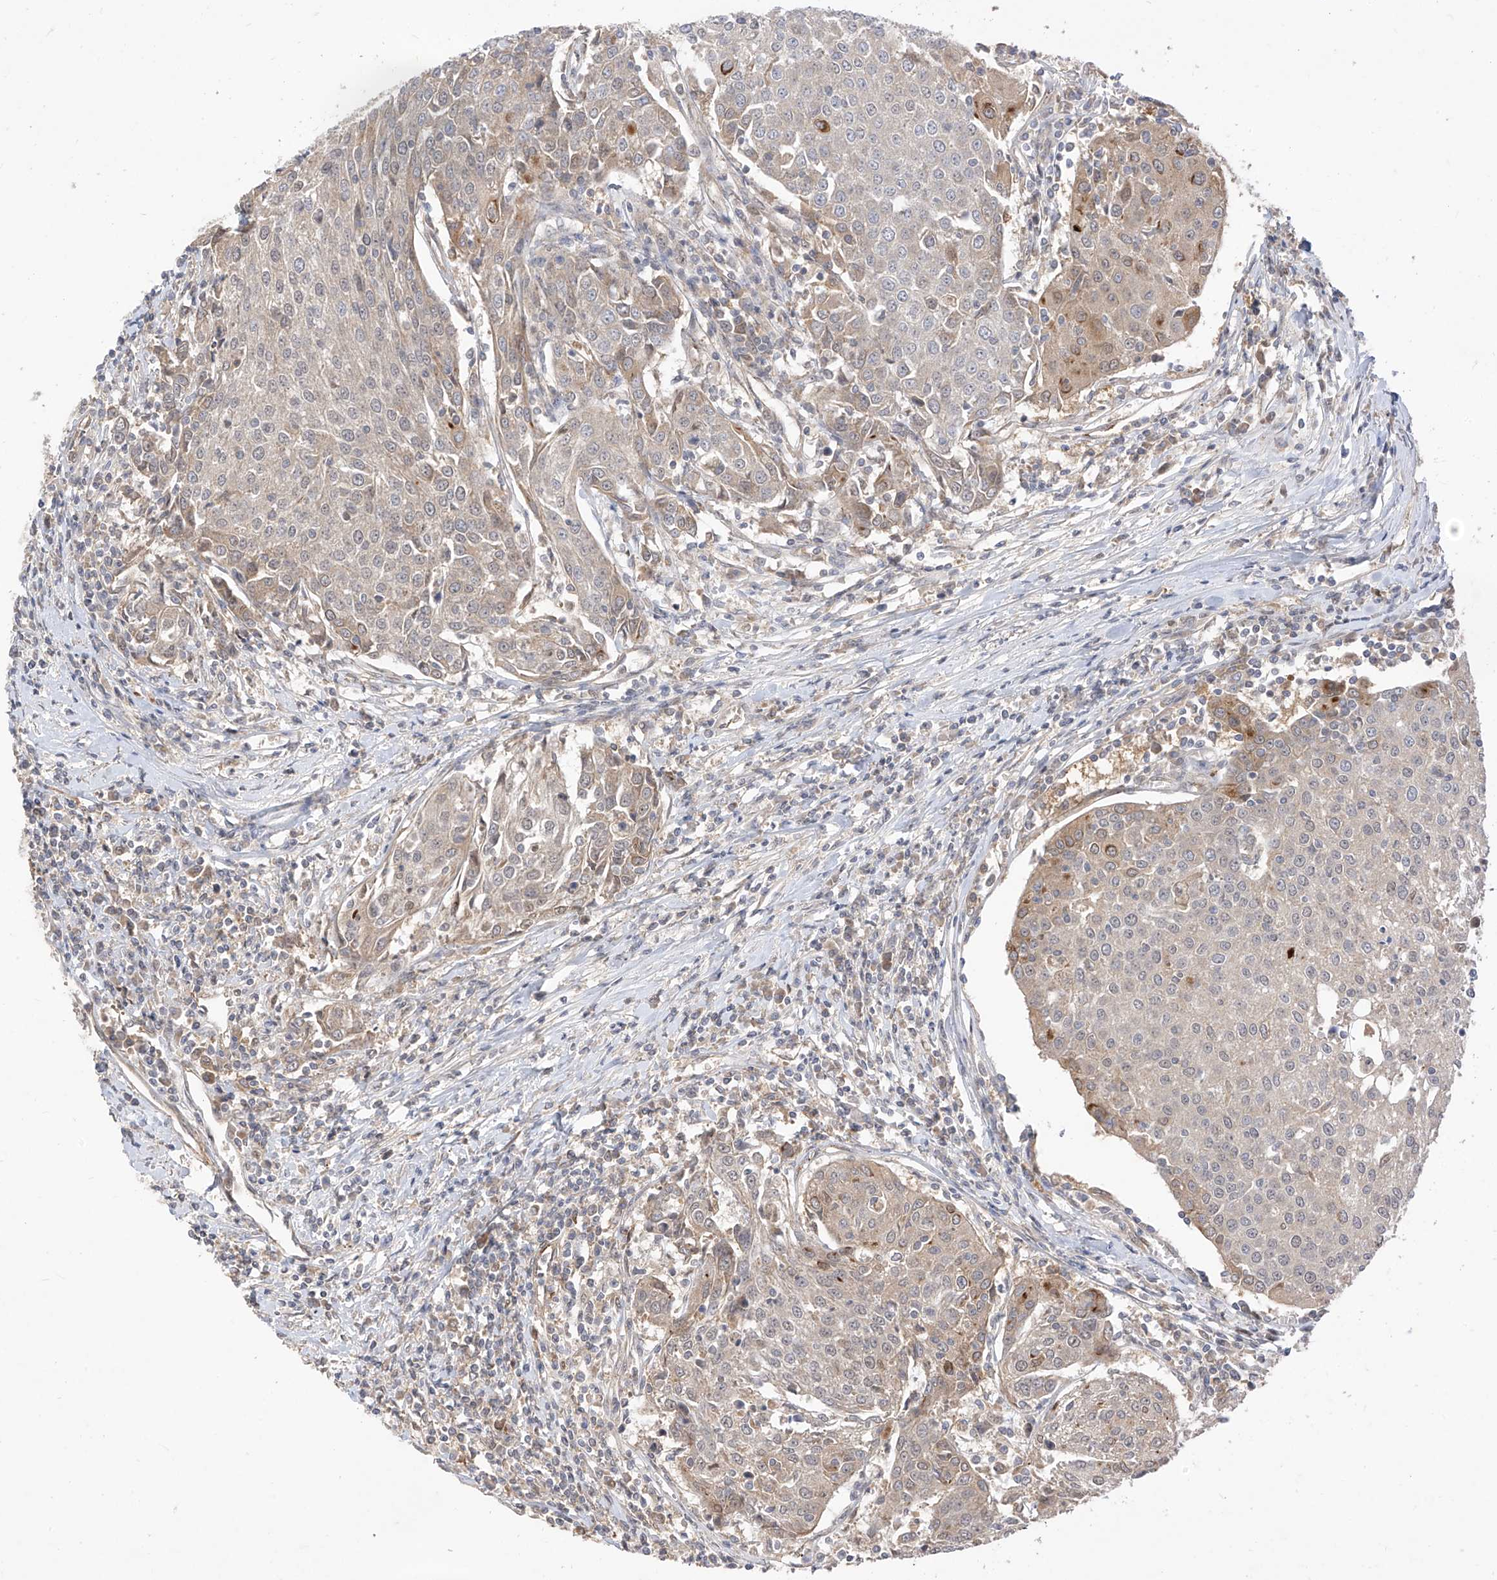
{"staining": {"intensity": "negative", "quantity": "none", "location": "none"}, "tissue": "urothelial cancer", "cell_type": "Tumor cells", "image_type": "cancer", "snomed": [{"axis": "morphology", "description": "Urothelial carcinoma, High grade"}, {"axis": "topography", "description": "Urinary bladder"}], "caption": "Tumor cells are negative for protein expression in human high-grade urothelial carcinoma.", "gene": "MRTFA", "patient": {"sex": "female", "age": 85}}